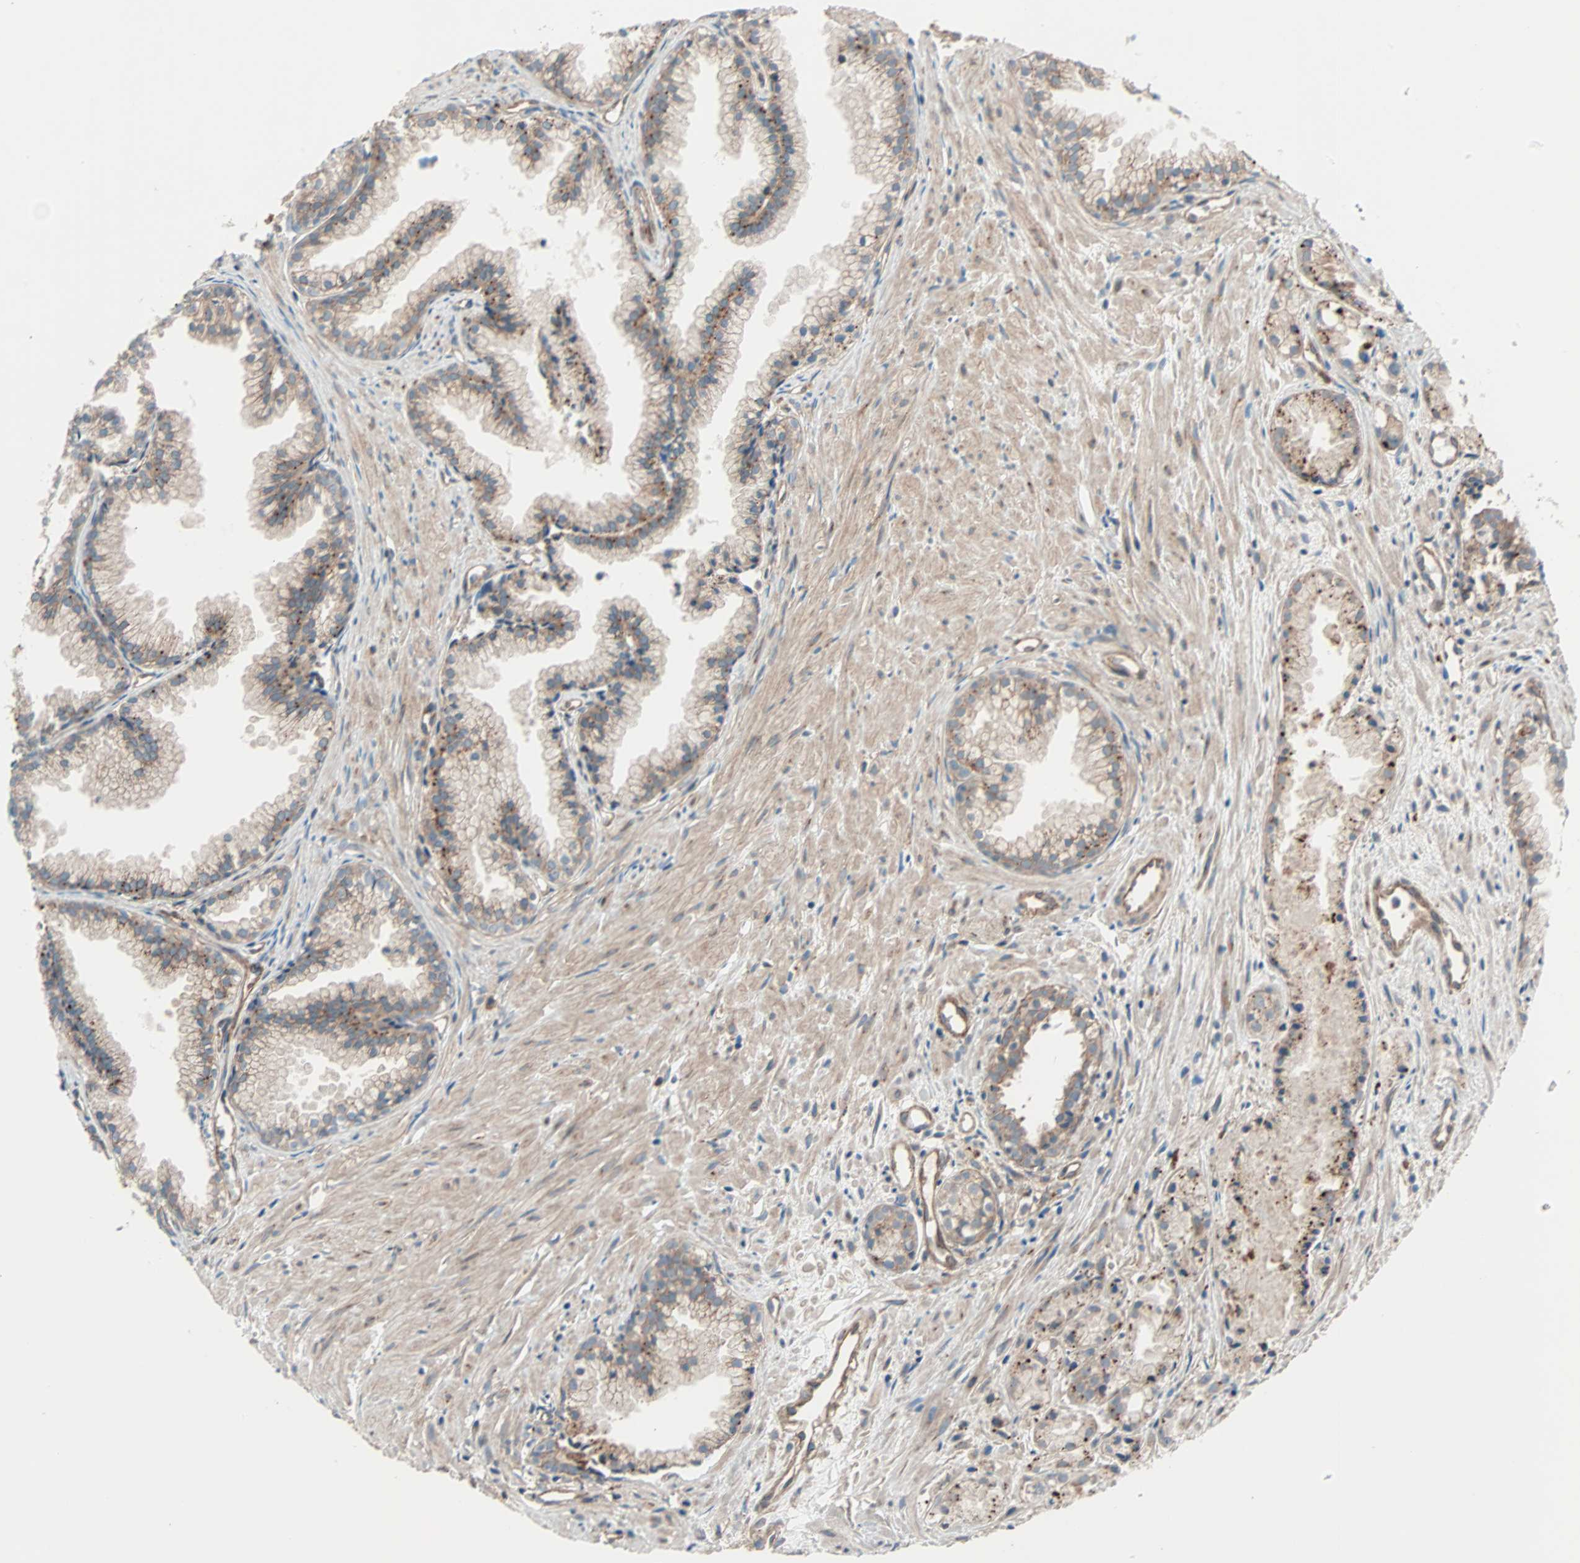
{"staining": {"intensity": "moderate", "quantity": ">75%", "location": "cytoplasmic/membranous"}, "tissue": "prostate cancer", "cell_type": "Tumor cells", "image_type": "cancer", "snomed": [{"axis": "morphology", "description": "Adenocarcinoma, Low grade"}, {"axis": "topography", "description": "Prostate"}], "caption": "IHC of human prostate cancer displays medium levels of moderate cytoplasmic/membranous expression in approximately >75% of tumor cells.", "gene": "PHYH", "patient": {"sex": "male", "age": 72}}